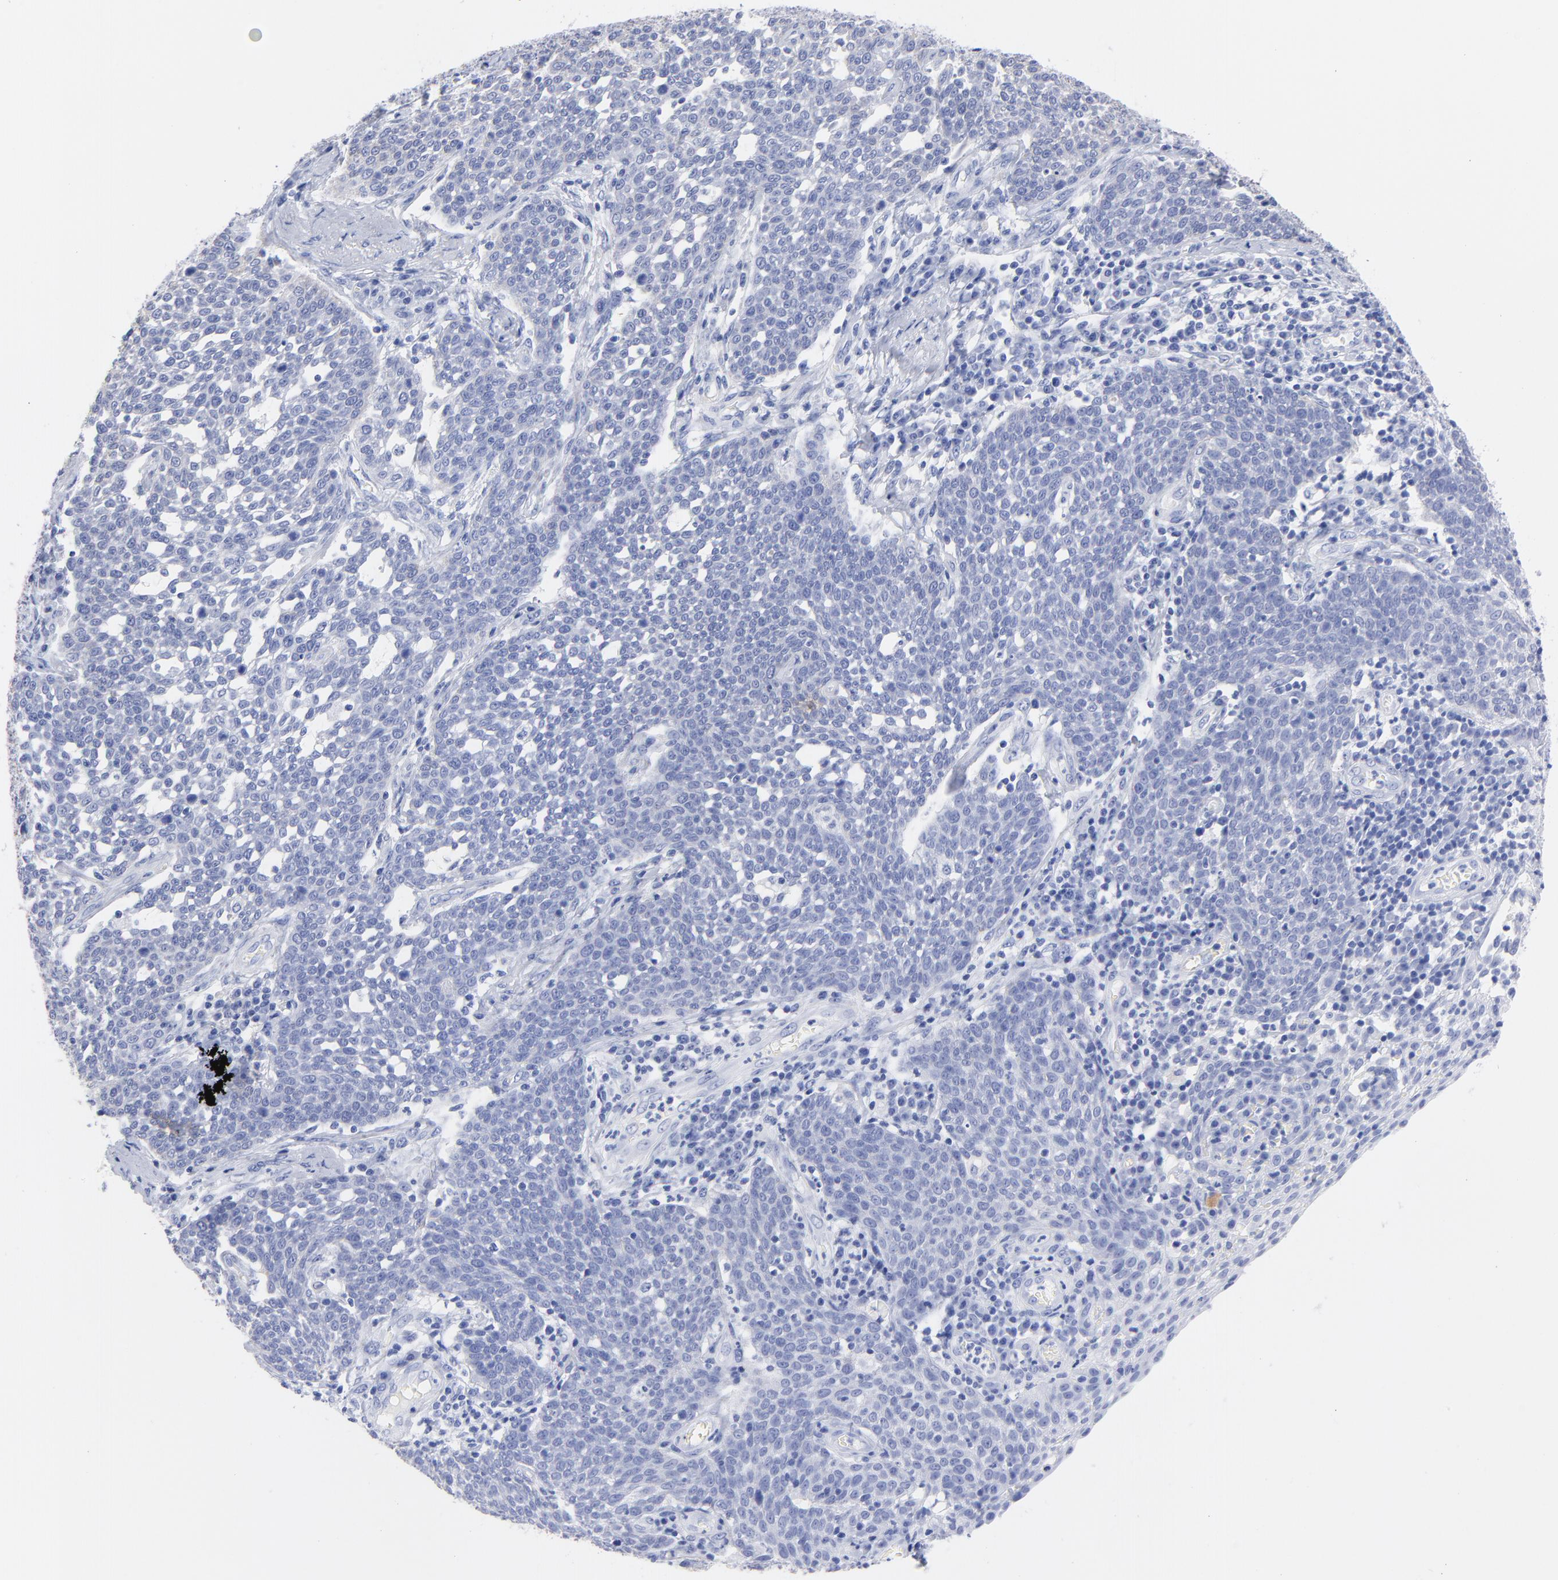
{"staining": {"intensity": "negative", "quantity": "none", "location": "none"}, "tissue": "cervical cancer", "cell_type": "Tumor cells", "image_type": "cancer", "snomed": [{"axis": "morphology", "description": "Squamous cell carcinoma, NOS"}, {"axis": "topography", "description": "Cervix"}], "caption": "Micrograph shows no significant protein staining in tumor cells of cervical cancer (squamous cell carcinoma).", "gene": "ACY1", "patient": {"sex": "female", "age": 34}}